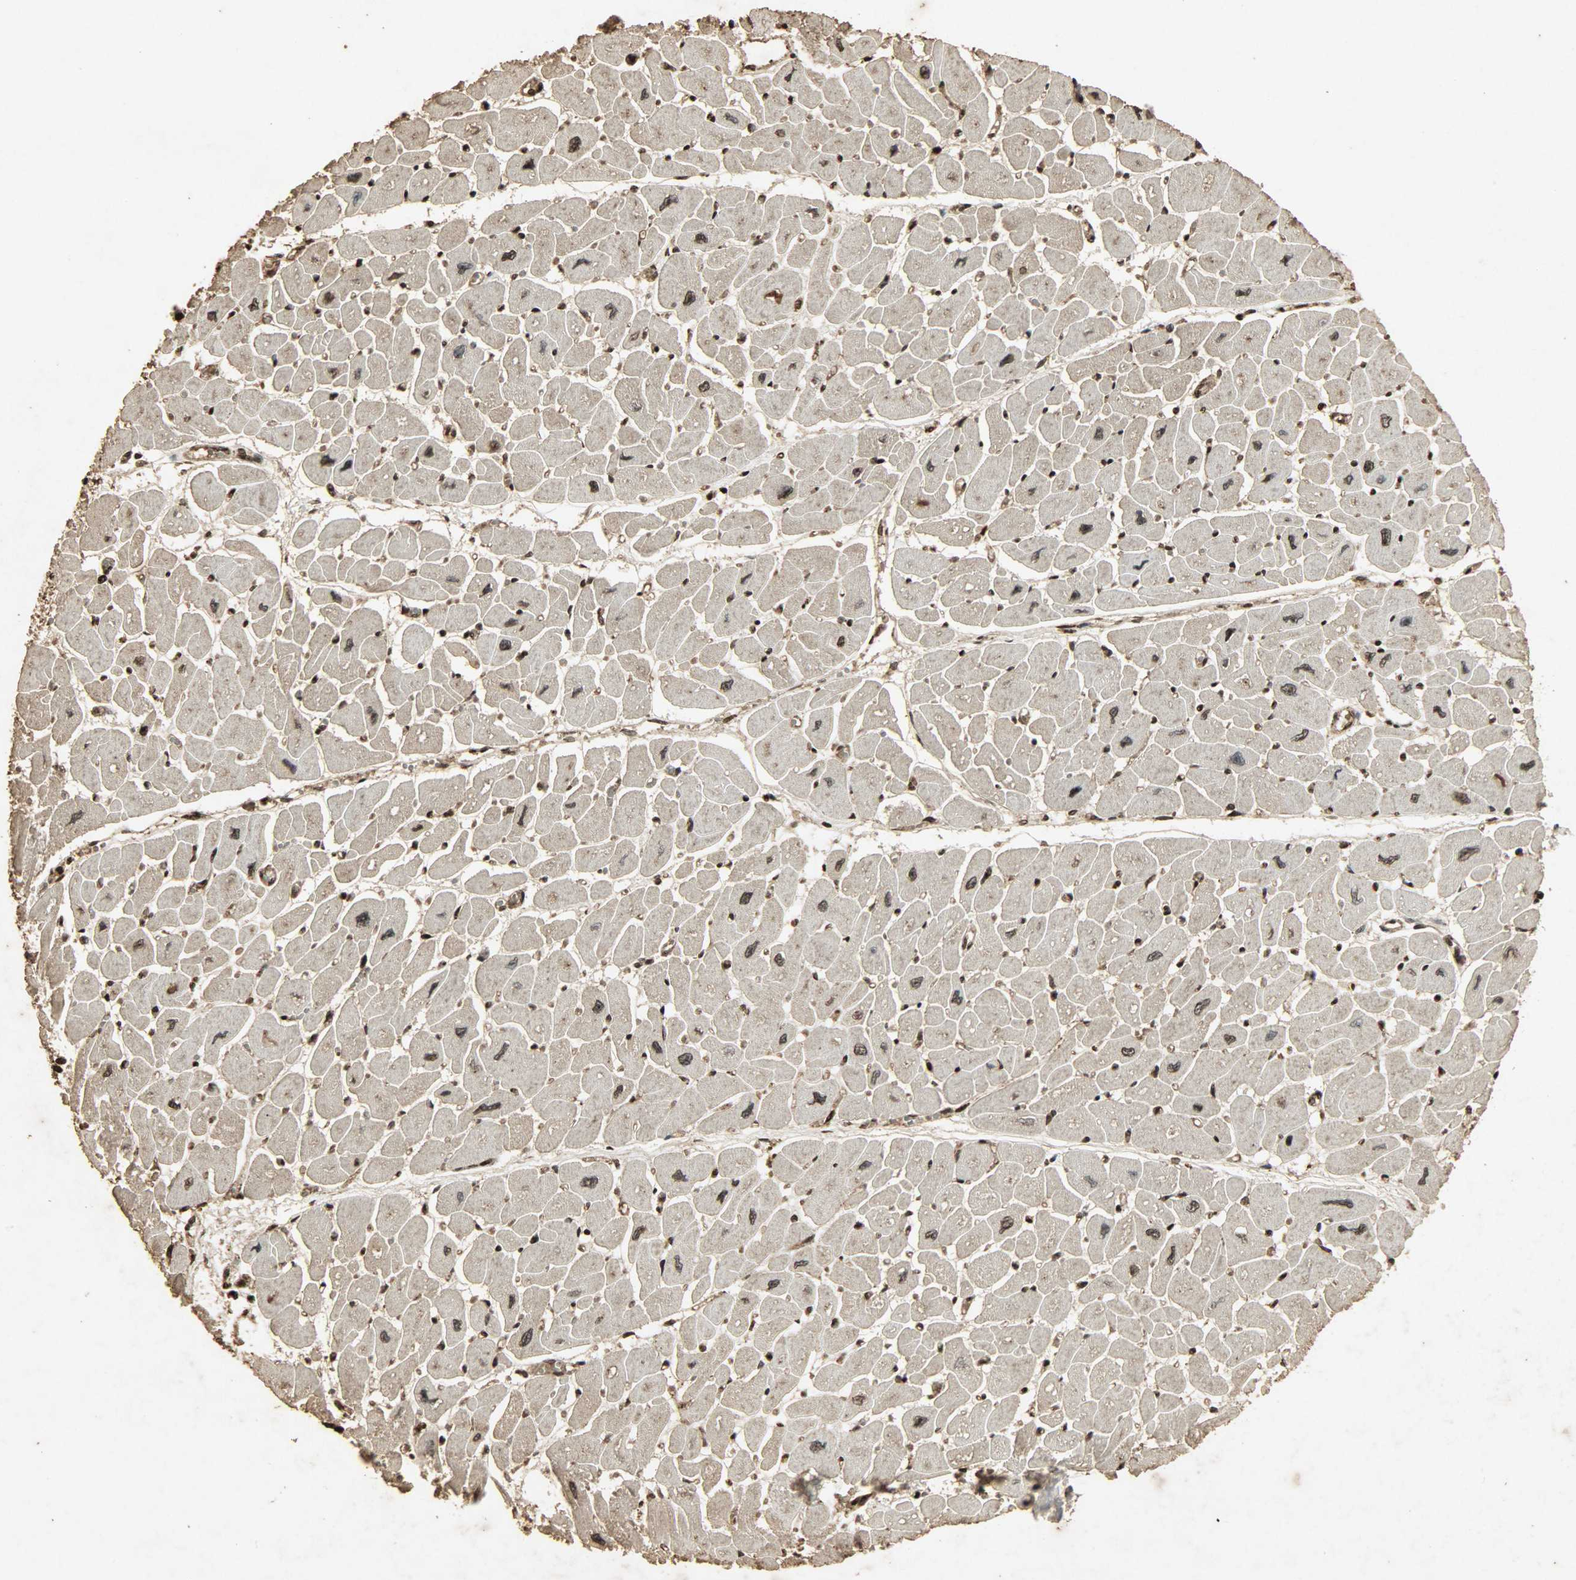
{"staining": {"intensity": "strong", "quantity": ">75%", "location": "nuclear"}, "tissue": "heart muscle", "cell_type": "Cardiomyocytes", "image_type": "normal", "snomed": [{"axis": "morphology", "description": "Normal tissue, NOS"}, {"axis": "topography", "description": "Heart"}], "caption": "An image of human heart muscle stained for a protein displays strong nuclear brown staining in cardiomyocytes.", "gene": "PPP3R1", "patient": {"sex": "female", "age": 54}}